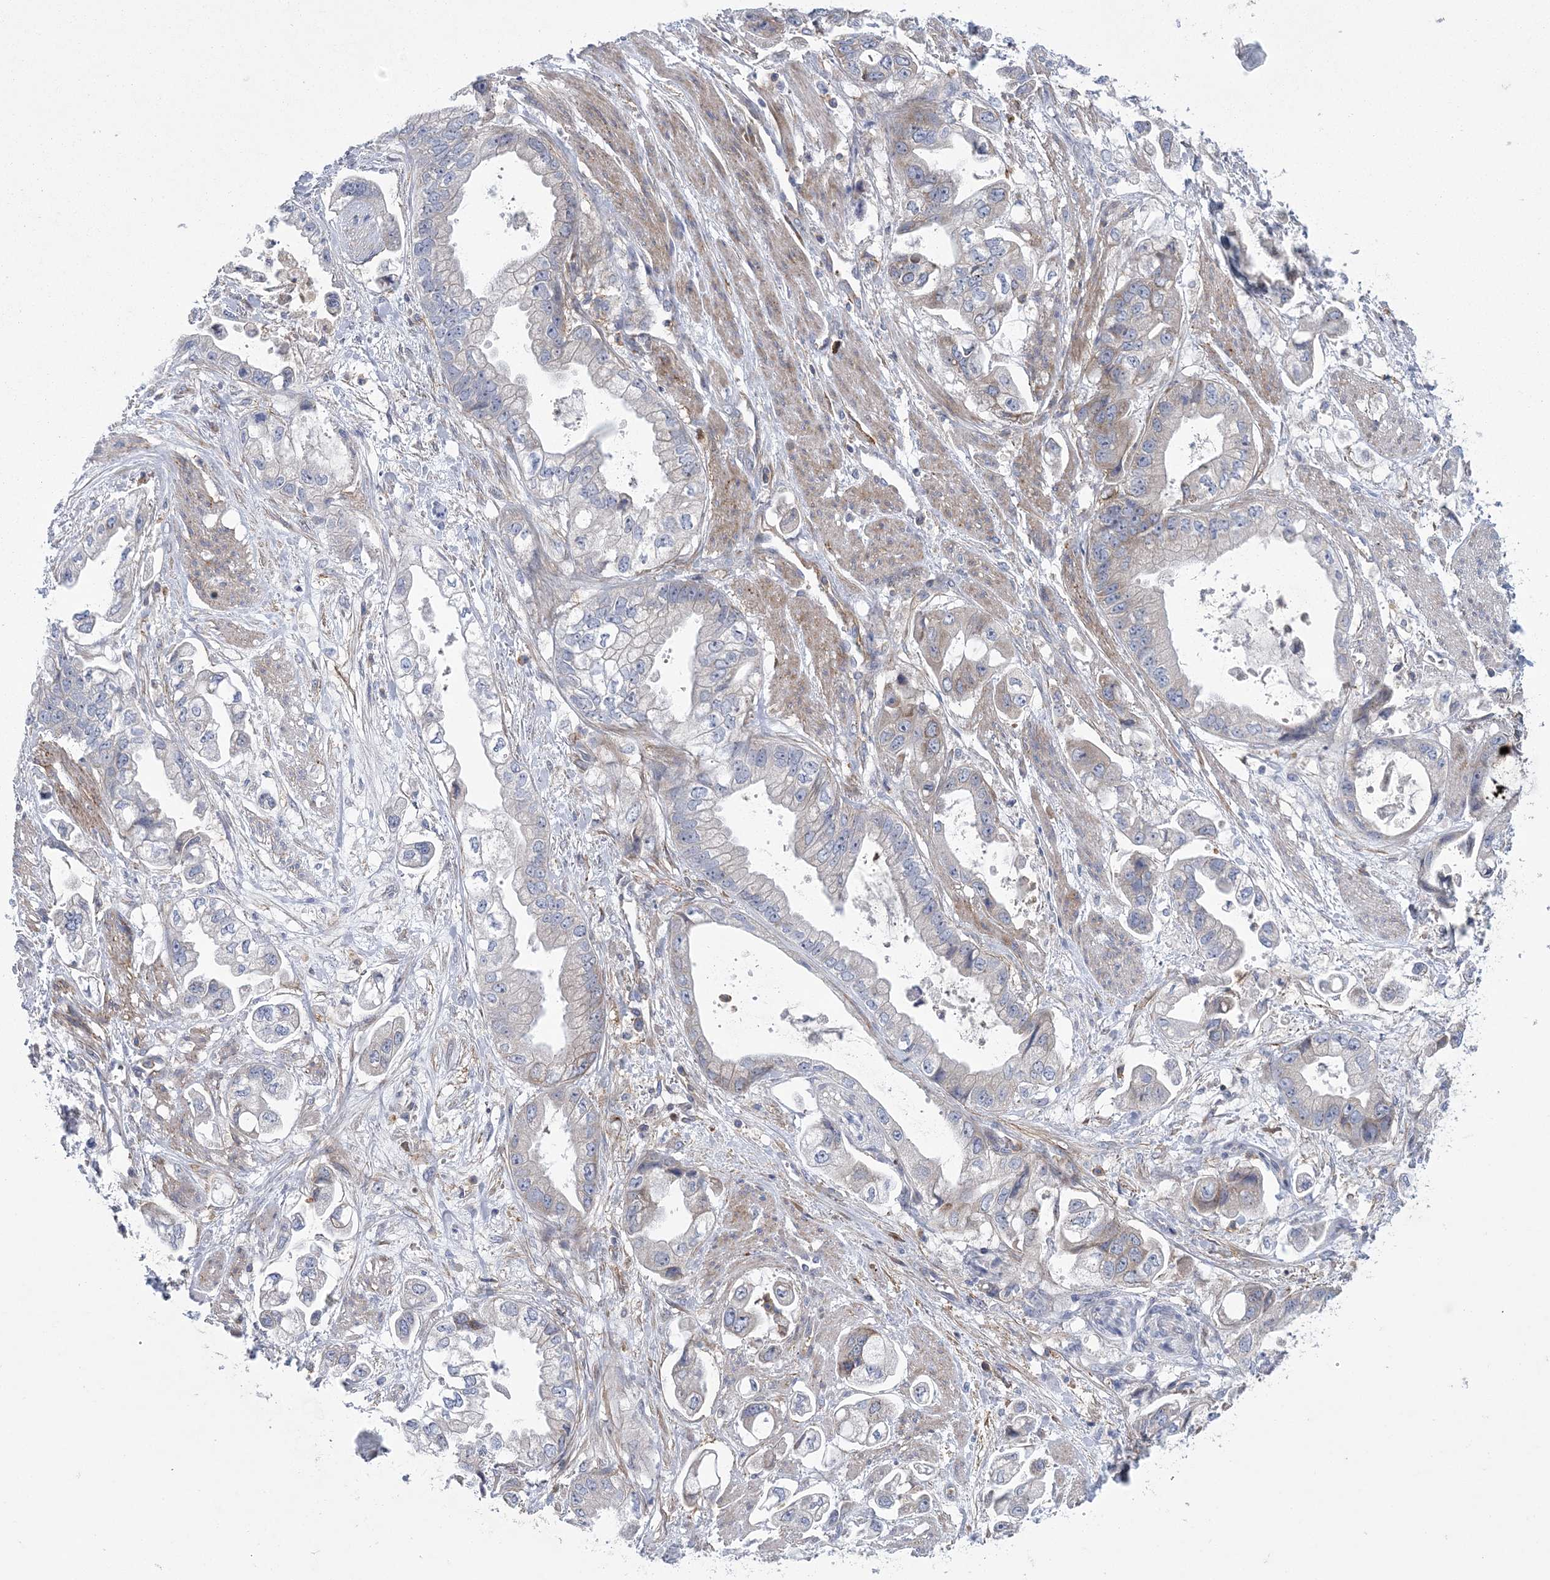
{"staining": {"intensity": "weak", "quantity": "<25%", "location": "cytoplasmic/membranous"}, "tissue": "stomach cancer", "cell_type": "Tumor cells", "image_type": "cancer", "snomed": [{"axis": "morphology", "description": "Adenocarcinoma, NOS"}, {"axis": "topography", "description": "Stomach"}], "caption": "A high-resolution micrograph shows IHC staining of adenocarcinoma (stomach), which shows no significant staining in tumor cells.", "gene": "ARSJ", "patient": {"sex": "male", "age": 62}}